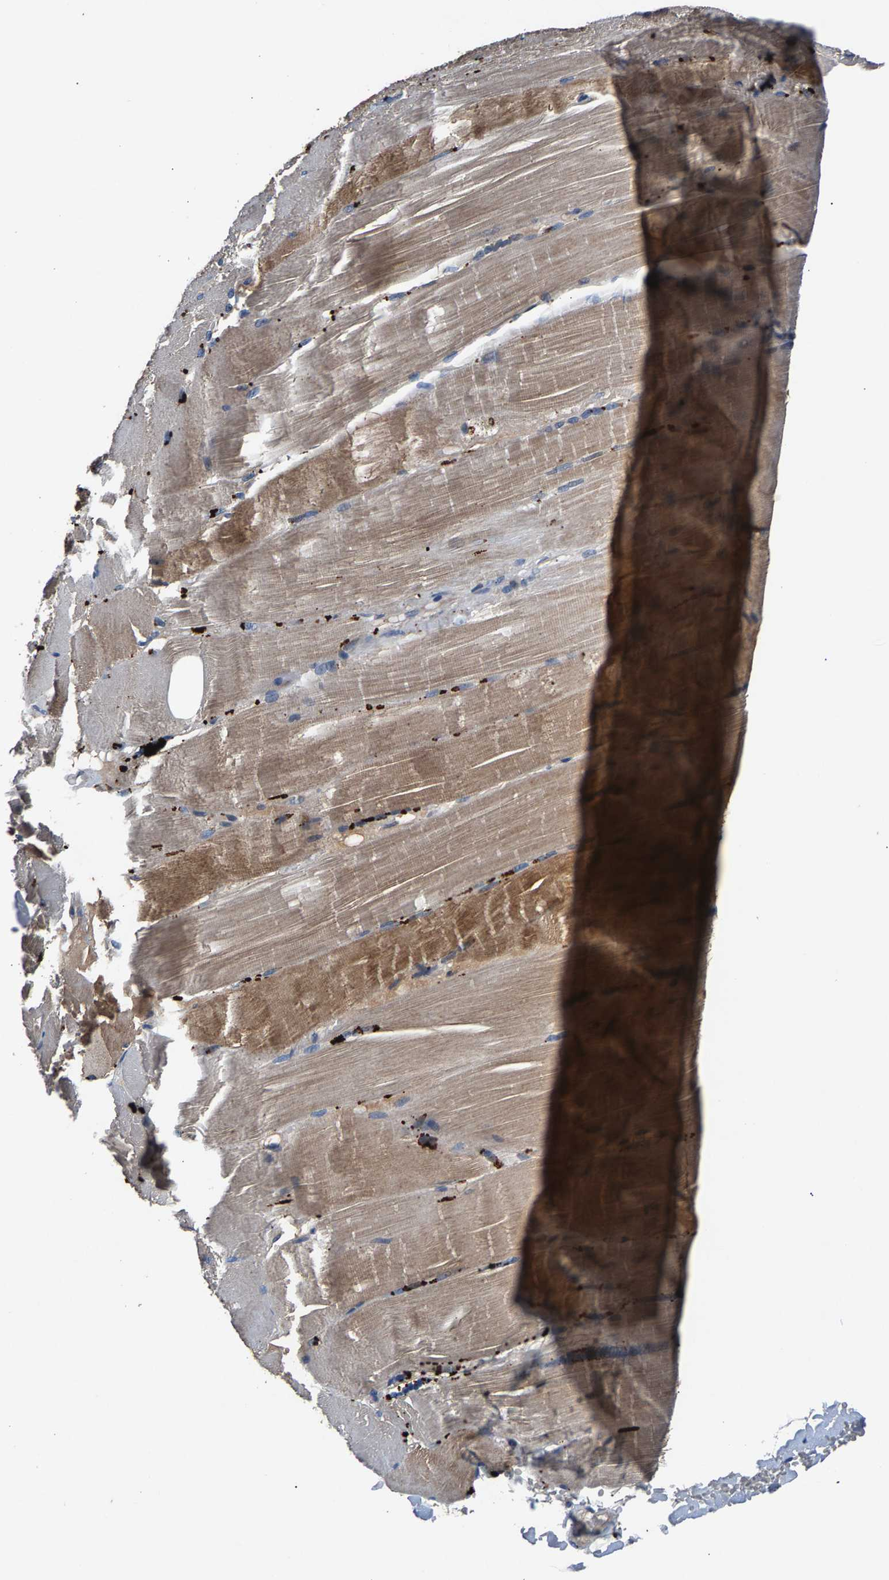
{"staining": {"intensity": "moderate", "quantity": ">75%", "location": "cytoplasmic/membranous"}, "tissue": "skeletal muscle", "cell_type": "Myocytes", "image_type": "normal", "snomed": [{"axis": "morphology", "description": "Normal tissue, NOS"}, {"axis": "topography", "description": "Skin"}, {"axis": "topography", "description": "Skeletal muscle"}], "caption": "A high-resolution micrograph shows IHC staining of unremarkable skeletal muscle, which displays moderate cytoplasmic/membranous staining in approximately >75% of myocytes.", "gene": "PRXL2C", "patient": {"sex": "male", "age": 83}}